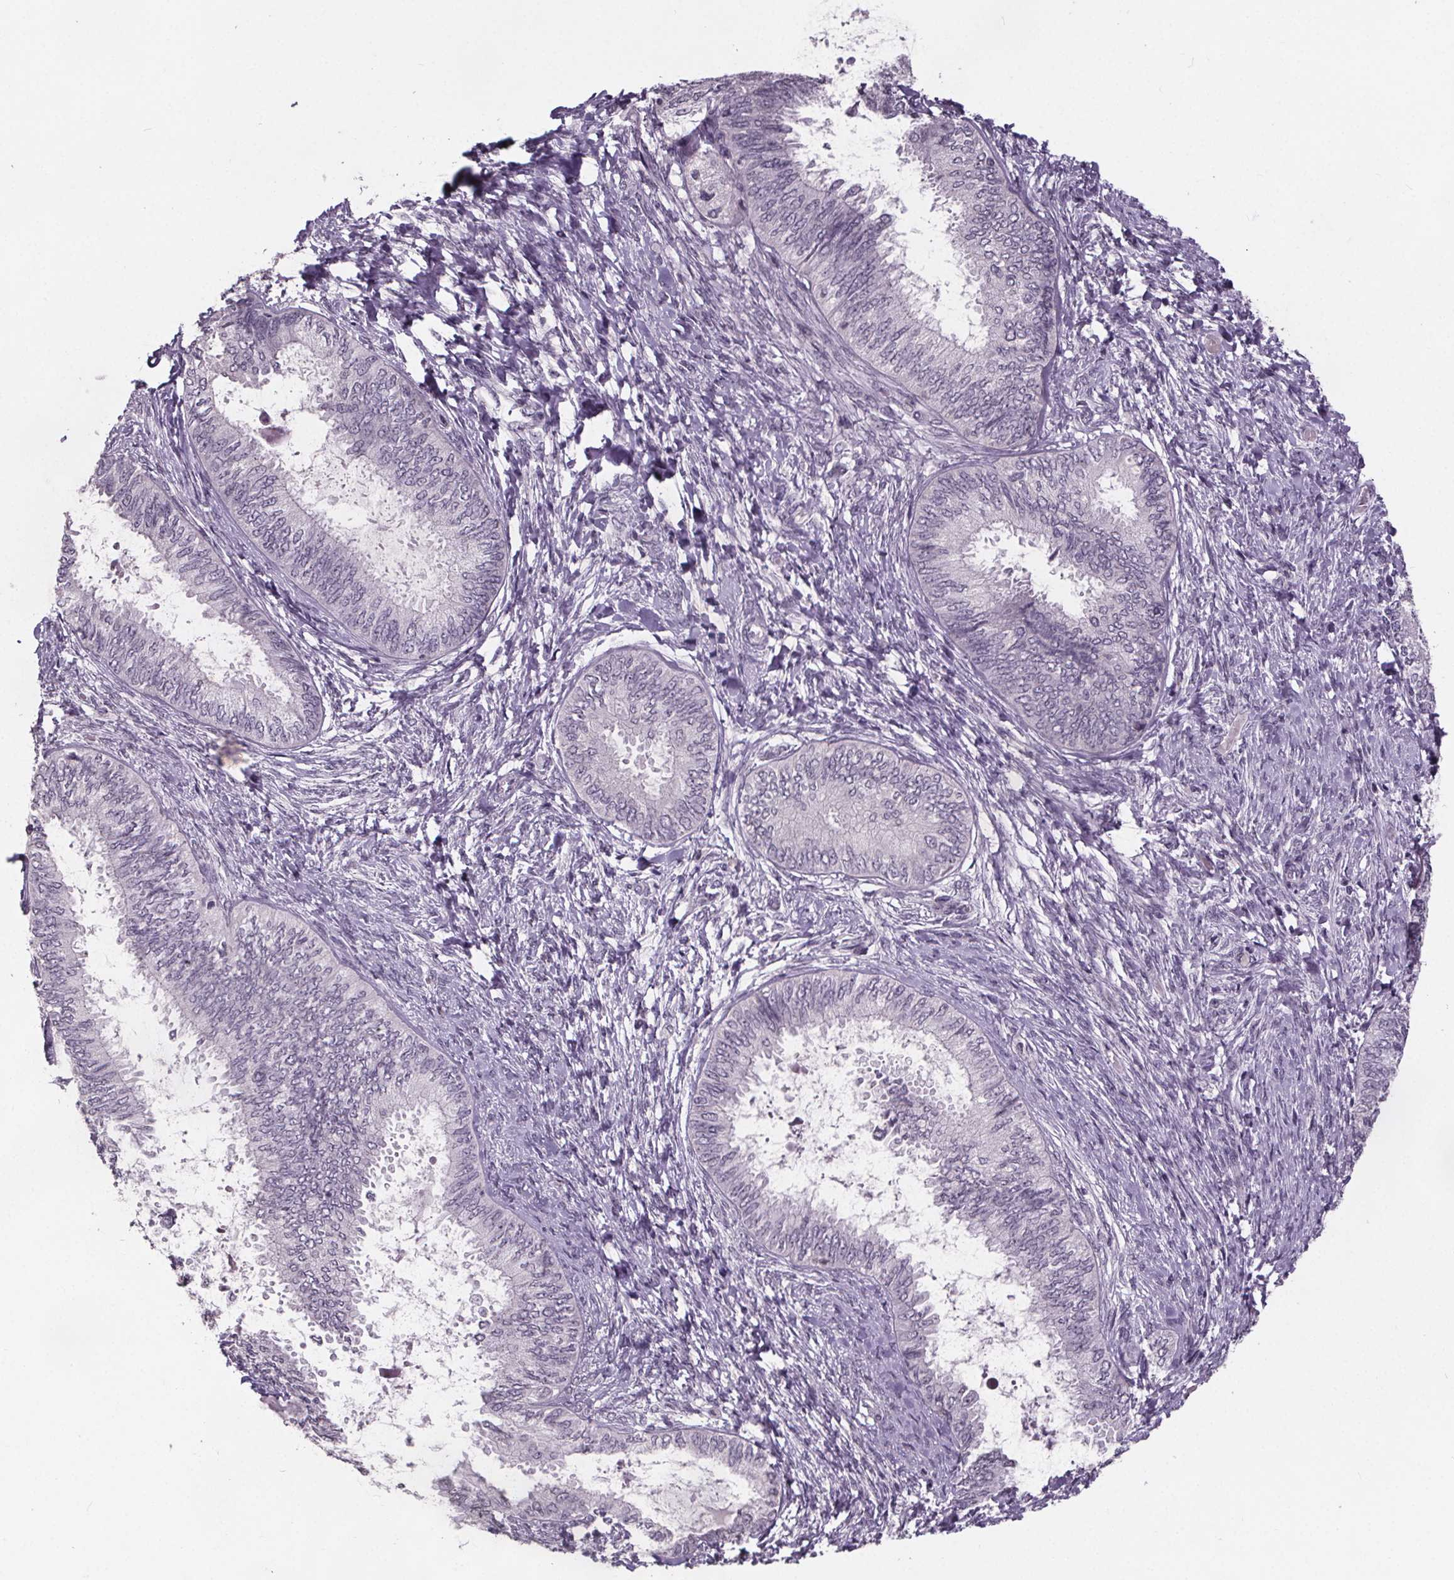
{"staining": {"intensity": "negative", "quantity": "none", "location": "none"}, "tissue": "ovarian cancer", "cell_type": "Tumor cells", "image_type": "cancer", "snomed": [{"axis": "morphology", "description": "Carcinoma, endometroid"}, {"axis": "topography", "description": "Ovary"}], "caption": "Ovarian endometroid carcinoma stained for a protein using IHC demonstrates no positivity tumor cells.", "gene": "NKX6-1", "patient": {"sex": "female", "age": 70}}